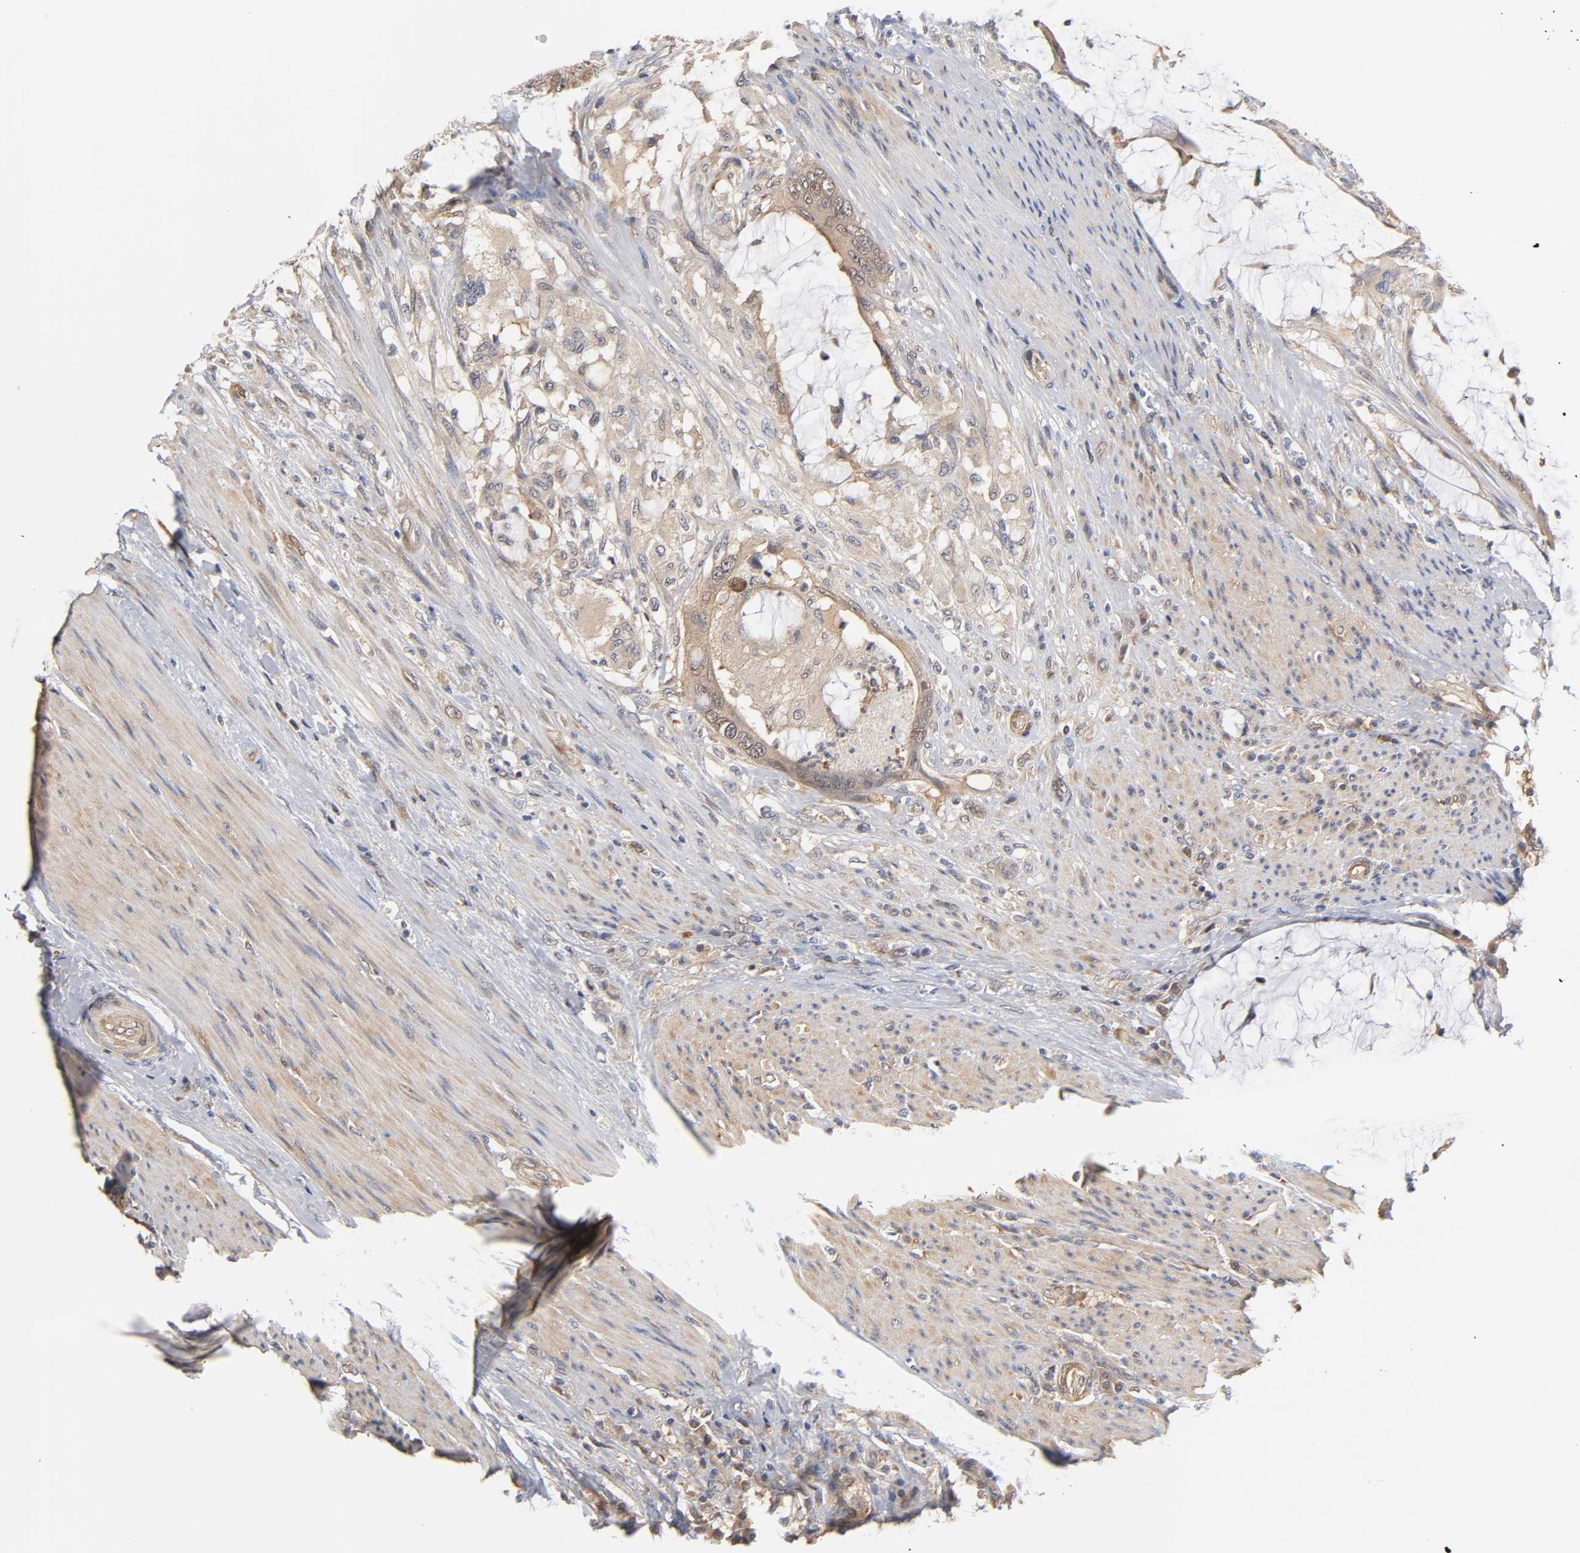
{"staining": {"intensity": "weak", "quantity": ">75%", "location": "cytoplasmic/membranous"}, "tissue": "colorectal cancer", "cell_type": "Tumor cells", "image_type": "cancer", "snomed": [{"axis": "morphology", "description": "Adenocarcinoma, NOS"}, {"axis": "topography", "description": "Rectum"}], "caption": "Immunohistochemical staining of human colorectal cancer (adenocarcinoma) demonstrates low levels of weak cytoplasmic/membranous protein staining in about >75% of tumor cells.", "gene": "PDE5A", "patient": {"sex": "female", "age": 77}}